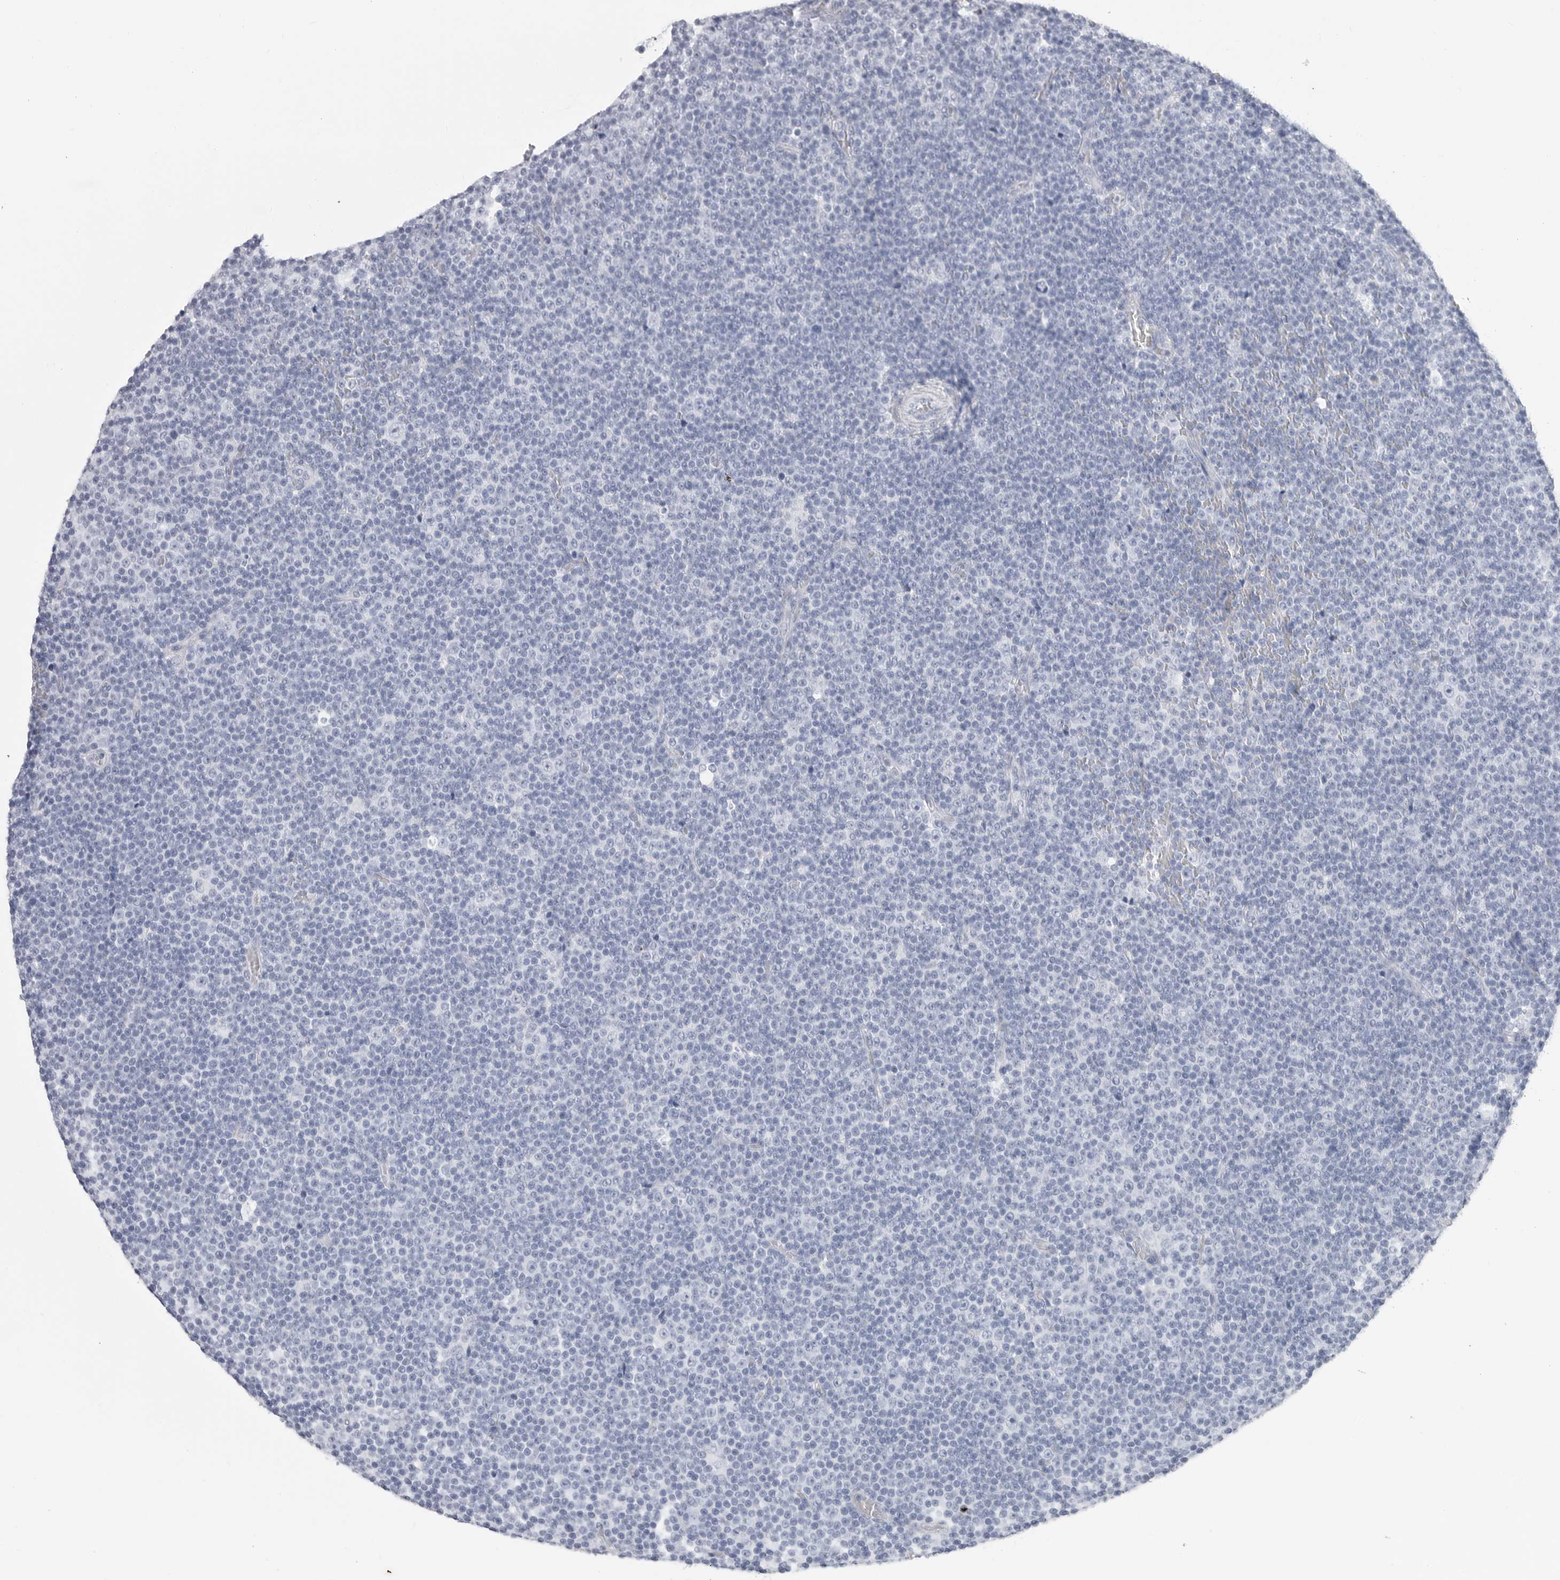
{"staining": {"intensity": "negative", "quantity": "none", "location": "none"}, "tissue": "lymphoma", "cell_type": "Tumor cells", "image_type": "cancer", "snomed": [{"axis": "morphology", "description": "Malignant lymphoma, non-Hodgkin's type, Low grade"}, {"axis": "topography", "description": "Lymph node"}], "caption": "The micrograph shows no significant positivity in tumor cells of low-grade malignant lymphoma, non-Hodgkin's type. (Stains: DAB immunohistochemistry with hematoxylin counter stain, Microscopy: brightfield microscopy at high magnification).", "gene": "CSH1", "patient": {"sex": "female", "age": 67}}